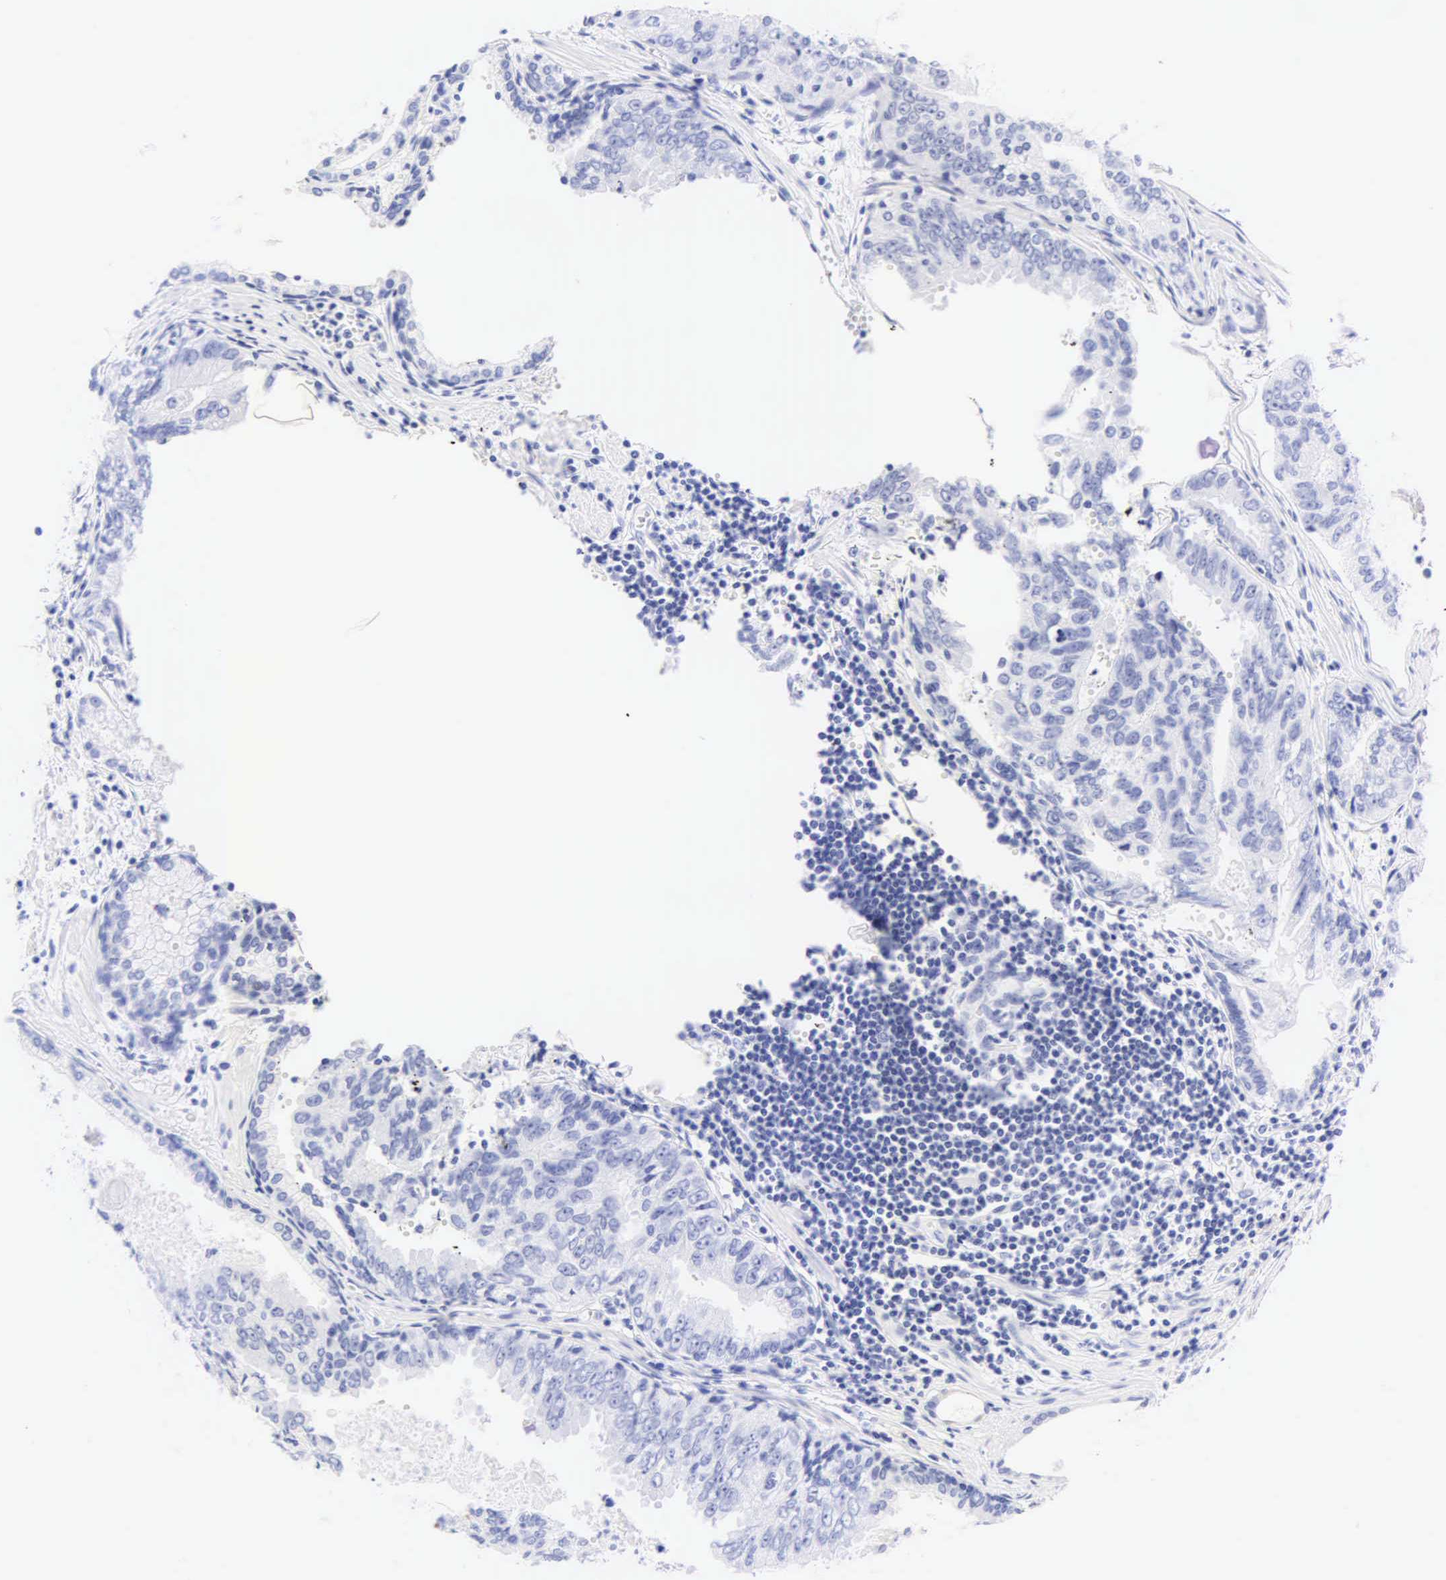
{"staining": {"intensity": "negative", "quantity": "none", "location": "none"}, "tissue": "prostate cancer", "cell_type": "Tumor cells", "image_type": "cancer", "snomed": [{"axis": "morphology", "description": "Adenocarcinoma, High grade"}, {"axis": "topography", "description": "Prostate"}], "caption": "There is no significant staining in tumor cells of high-grade adenocarcinoma (prostate). The staining is performed using DAB (3,3'-diaminobenzidine) brown chromogen with nuclei counter-stained in using hematoxylin.", "gene": "KRT20", "patient": {"sex": "male", "age": 56}}